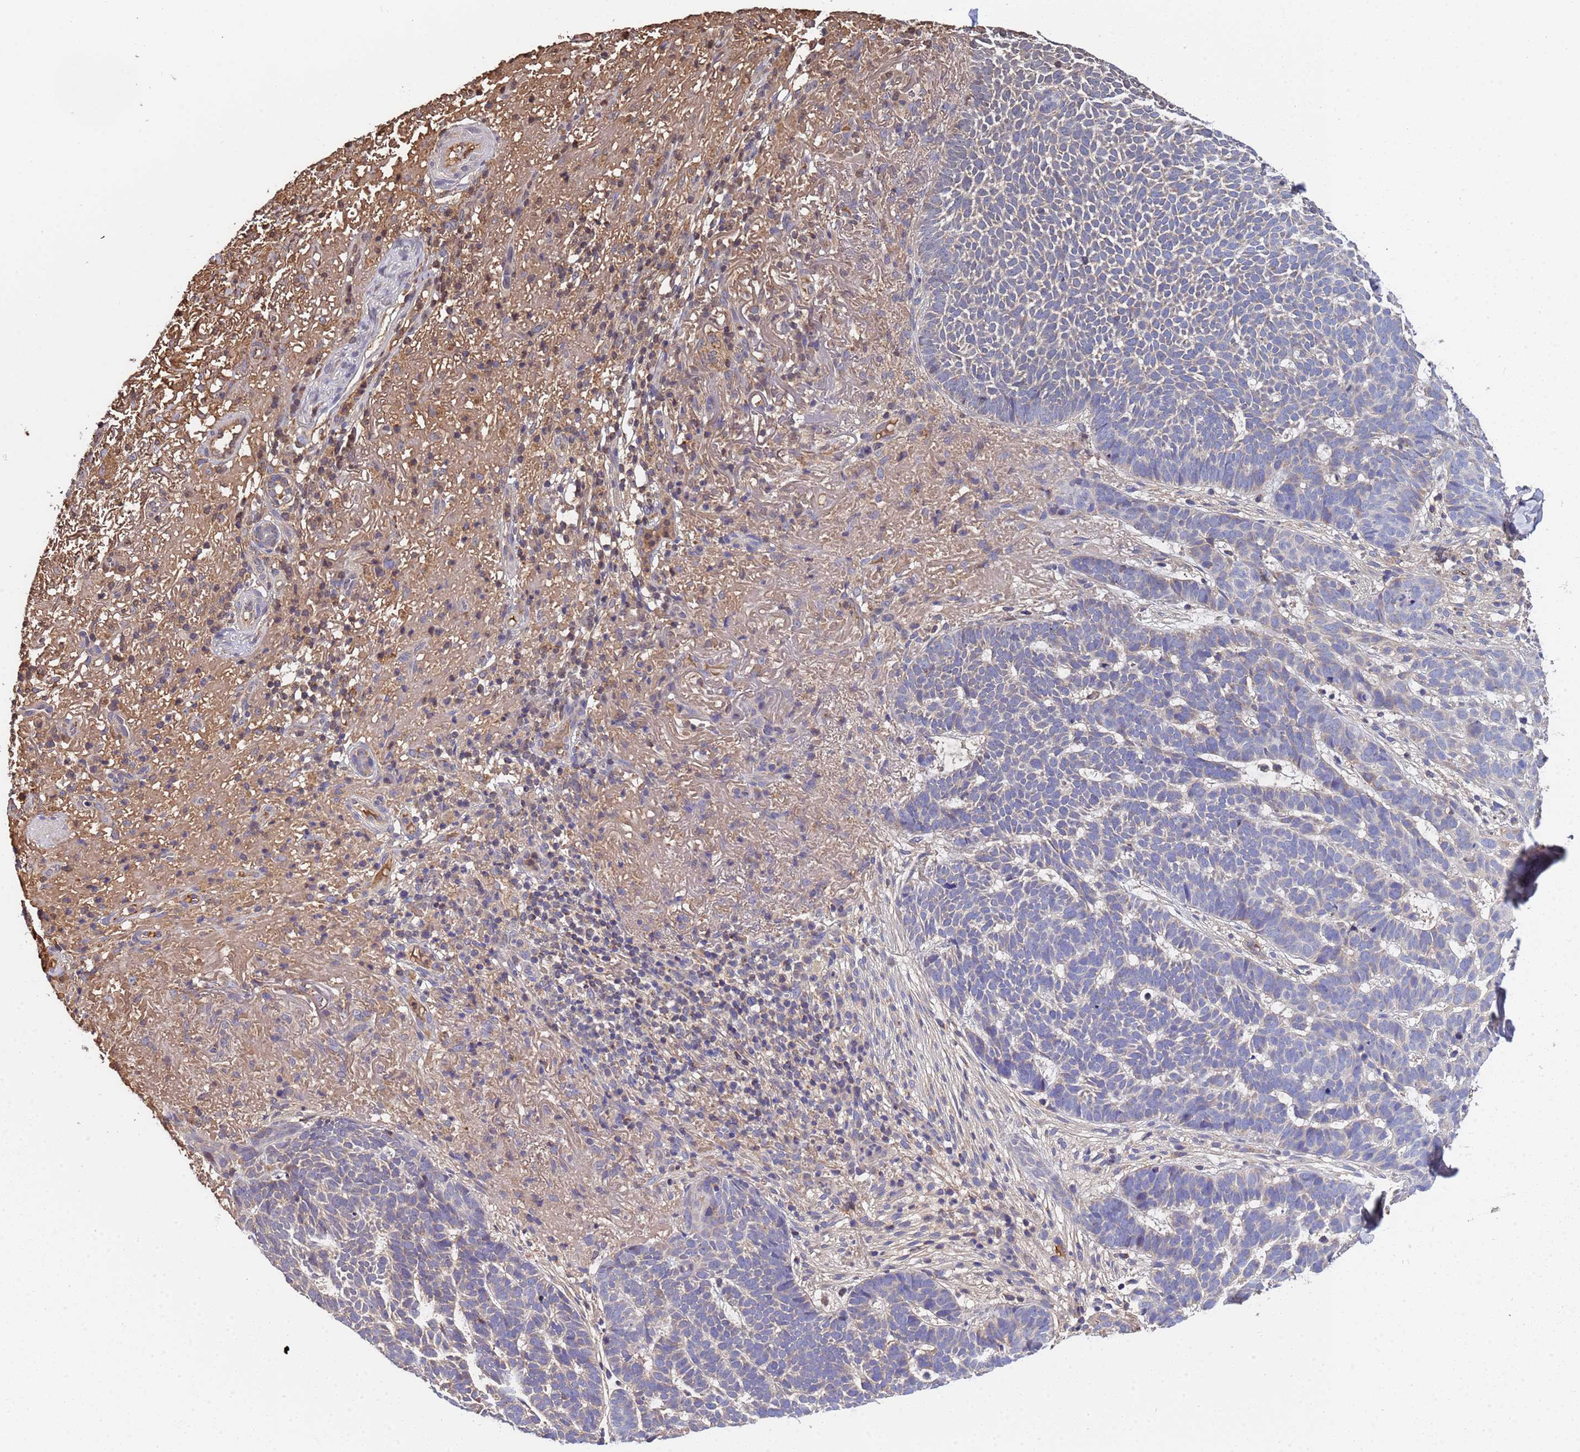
{"staining": {"intensity": "negative", "quantity": "none", "location": "none"}, "tissue": "skin cancer", "cell_type": "Tumor cells", "image_type": "cancer", "snomed": [{"axis": "morphology", "description": "Basal cell carcinoma"}, {"axis": "topography", "description": "Skin"}], "caption": "Skin cancer was stained to show a protein in brown. There is no significant positivity in tumor cells.", "gene": "GLUD1", "patient": {"sex": "female", "age": 78}}